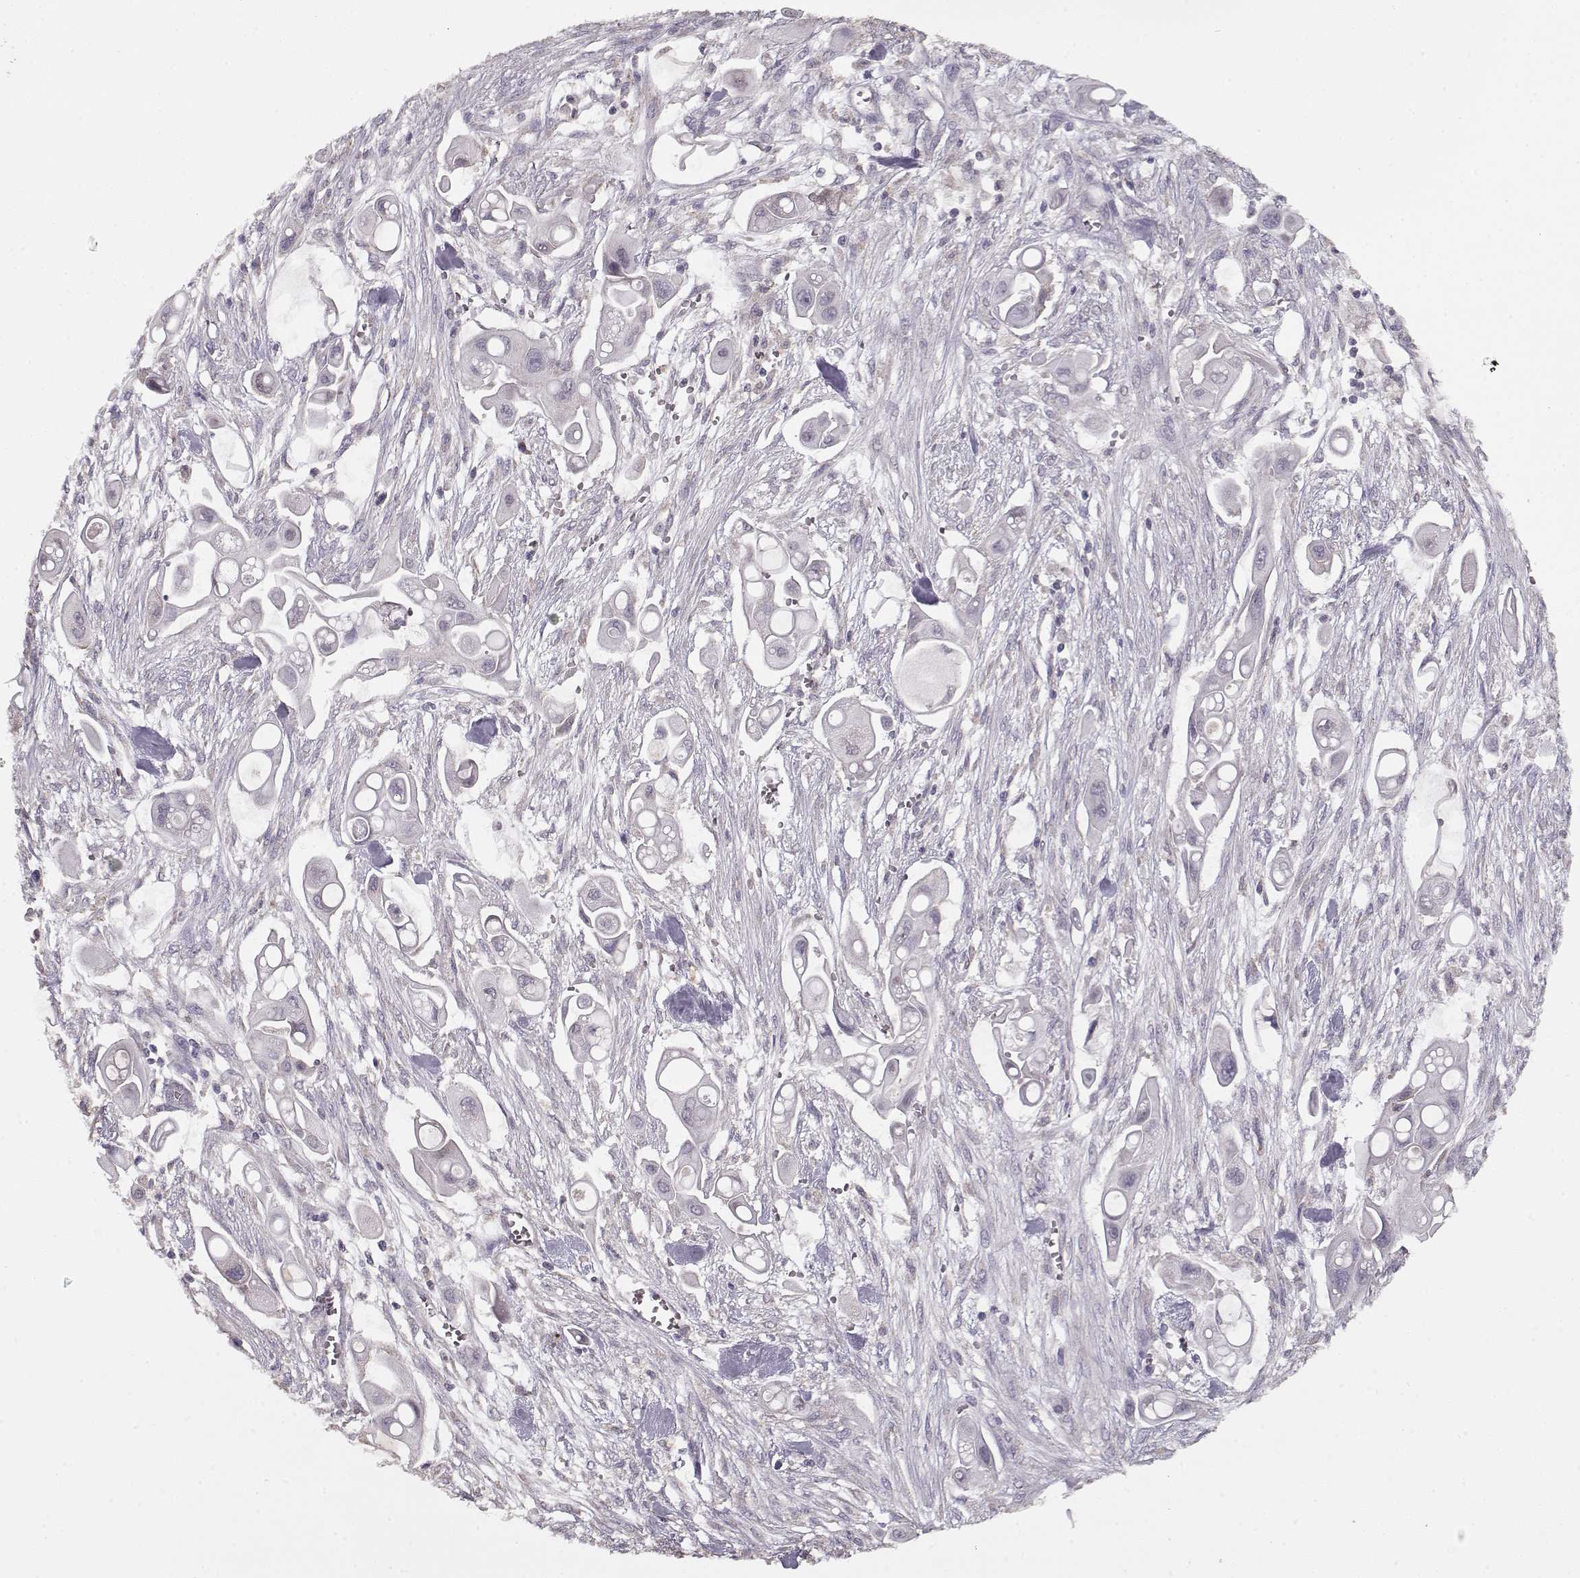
{"staining": {"intensity": "negative", "quantity": "none", "location": "none"}, "tissue": "pancreatic cancer", "cell_type": "Tumor cells", "image_type": "cancer", "snomed": [{"axis": "morphology", "description": "Adenocarcinoma, NOS"}, {"axis": "topography", "description": "Pancreas"}], "caption": "This is an IHC micrograph of pancreatic cancer (adenocarcinoma). There is no staining in tumor cells.", "gene": "LAMA2", "patient": {"sex": "male", "age": 50}}